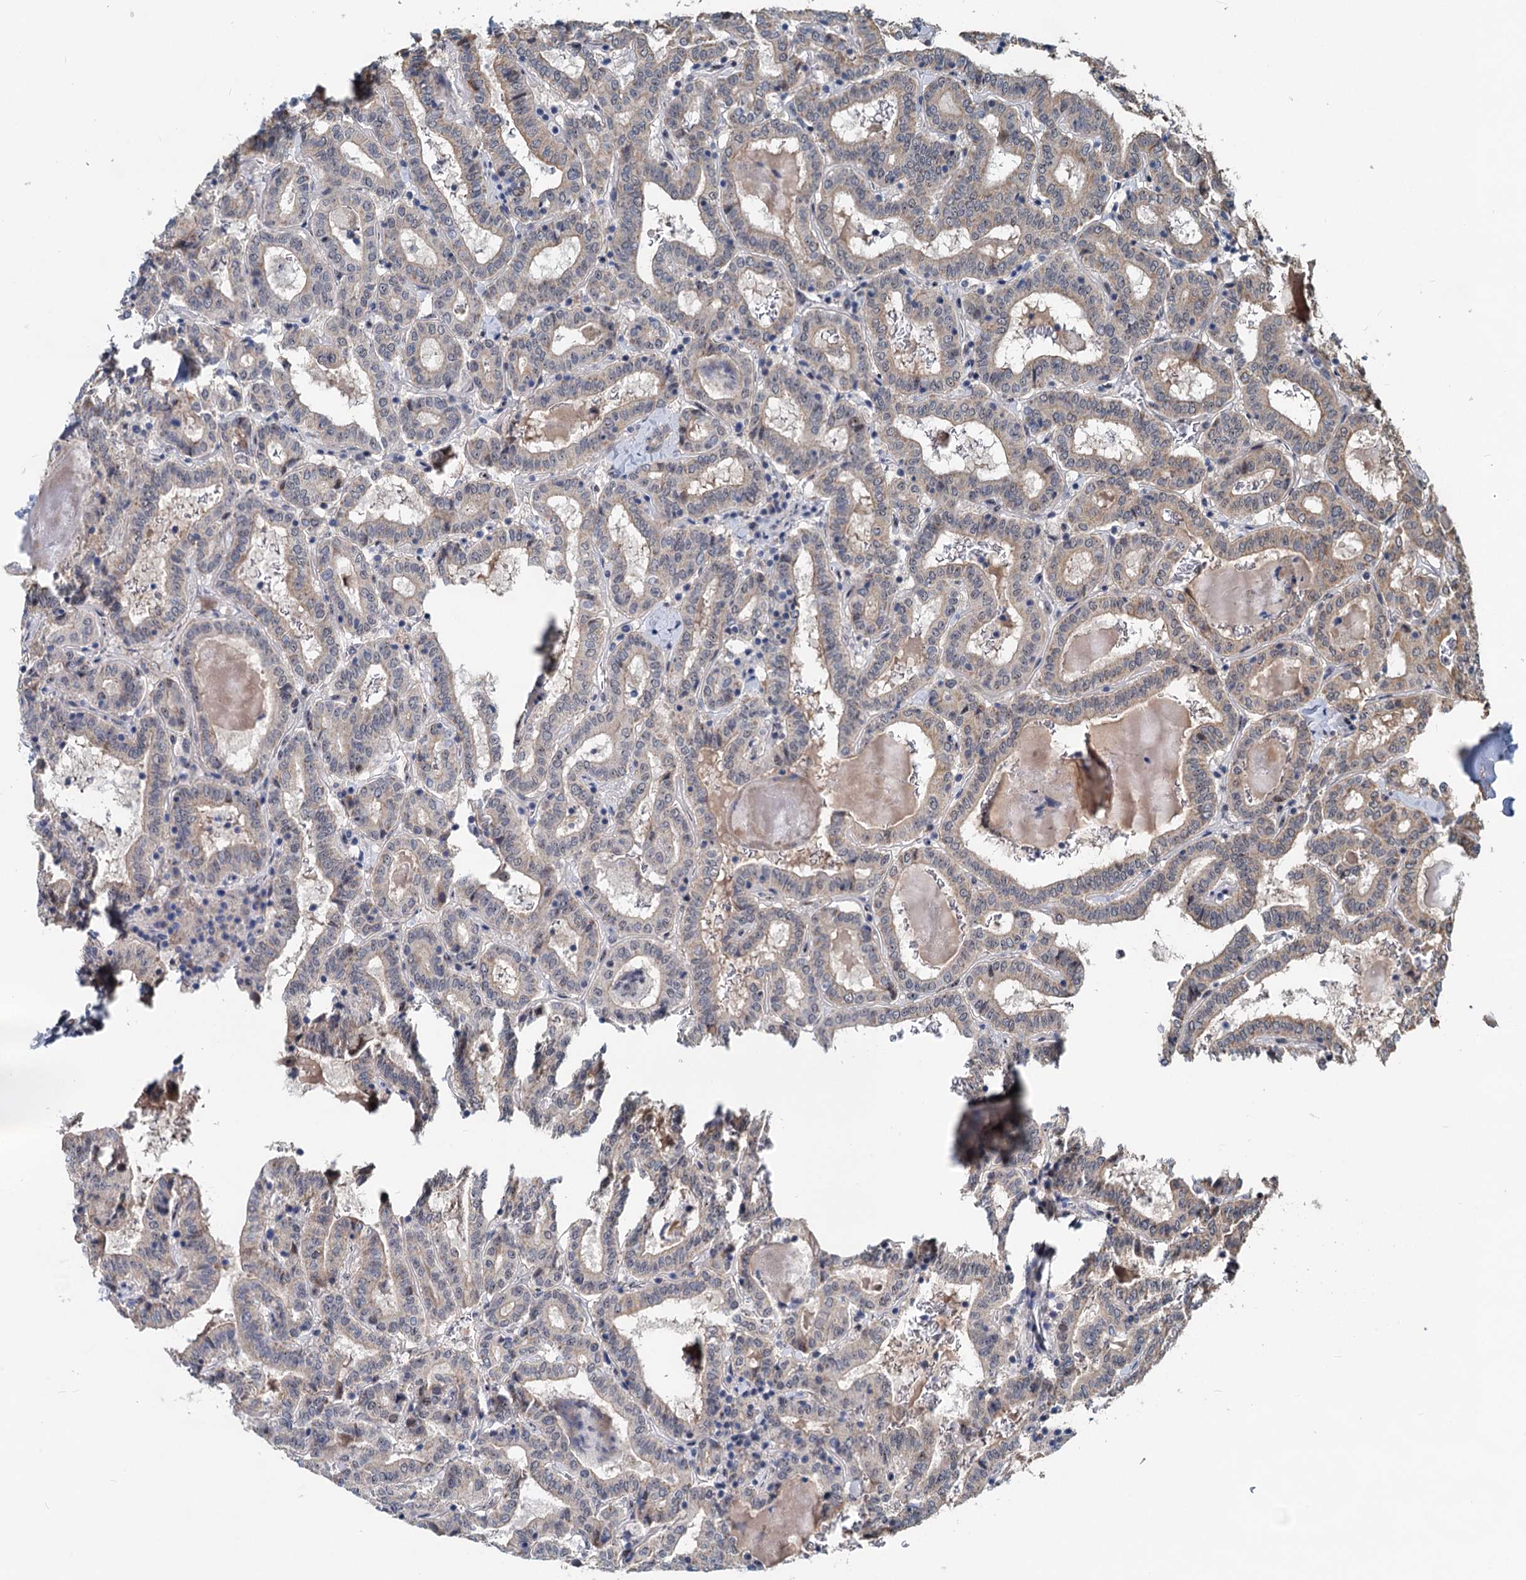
{"staining": {"intensity": "moderate", "quantity": "<25%", "location": "cytoplasmic/membranous"}, "tissue": "thyroid cancer", "cell_type": "Tumor cells", "image_type": "cancer", "snomed": [{"axis": "morphology", "description": "Papillary adenocarcinoma, NOS"}, {"axis": "topography", "description": "Thyroid gland"}], "caption": "Thyroid papillary adenocarcinoma tissue reveals moderate cytoplasmic/membranous staining in approximately <25% of tumor cells, visualized by immunohistochemistry. (DAB (3,3'-diaminobenzidine) IHC with brightfield microscopy, high magnification).", "gene": "RITA1", "patient": {"sex": "female", "age": 72}}